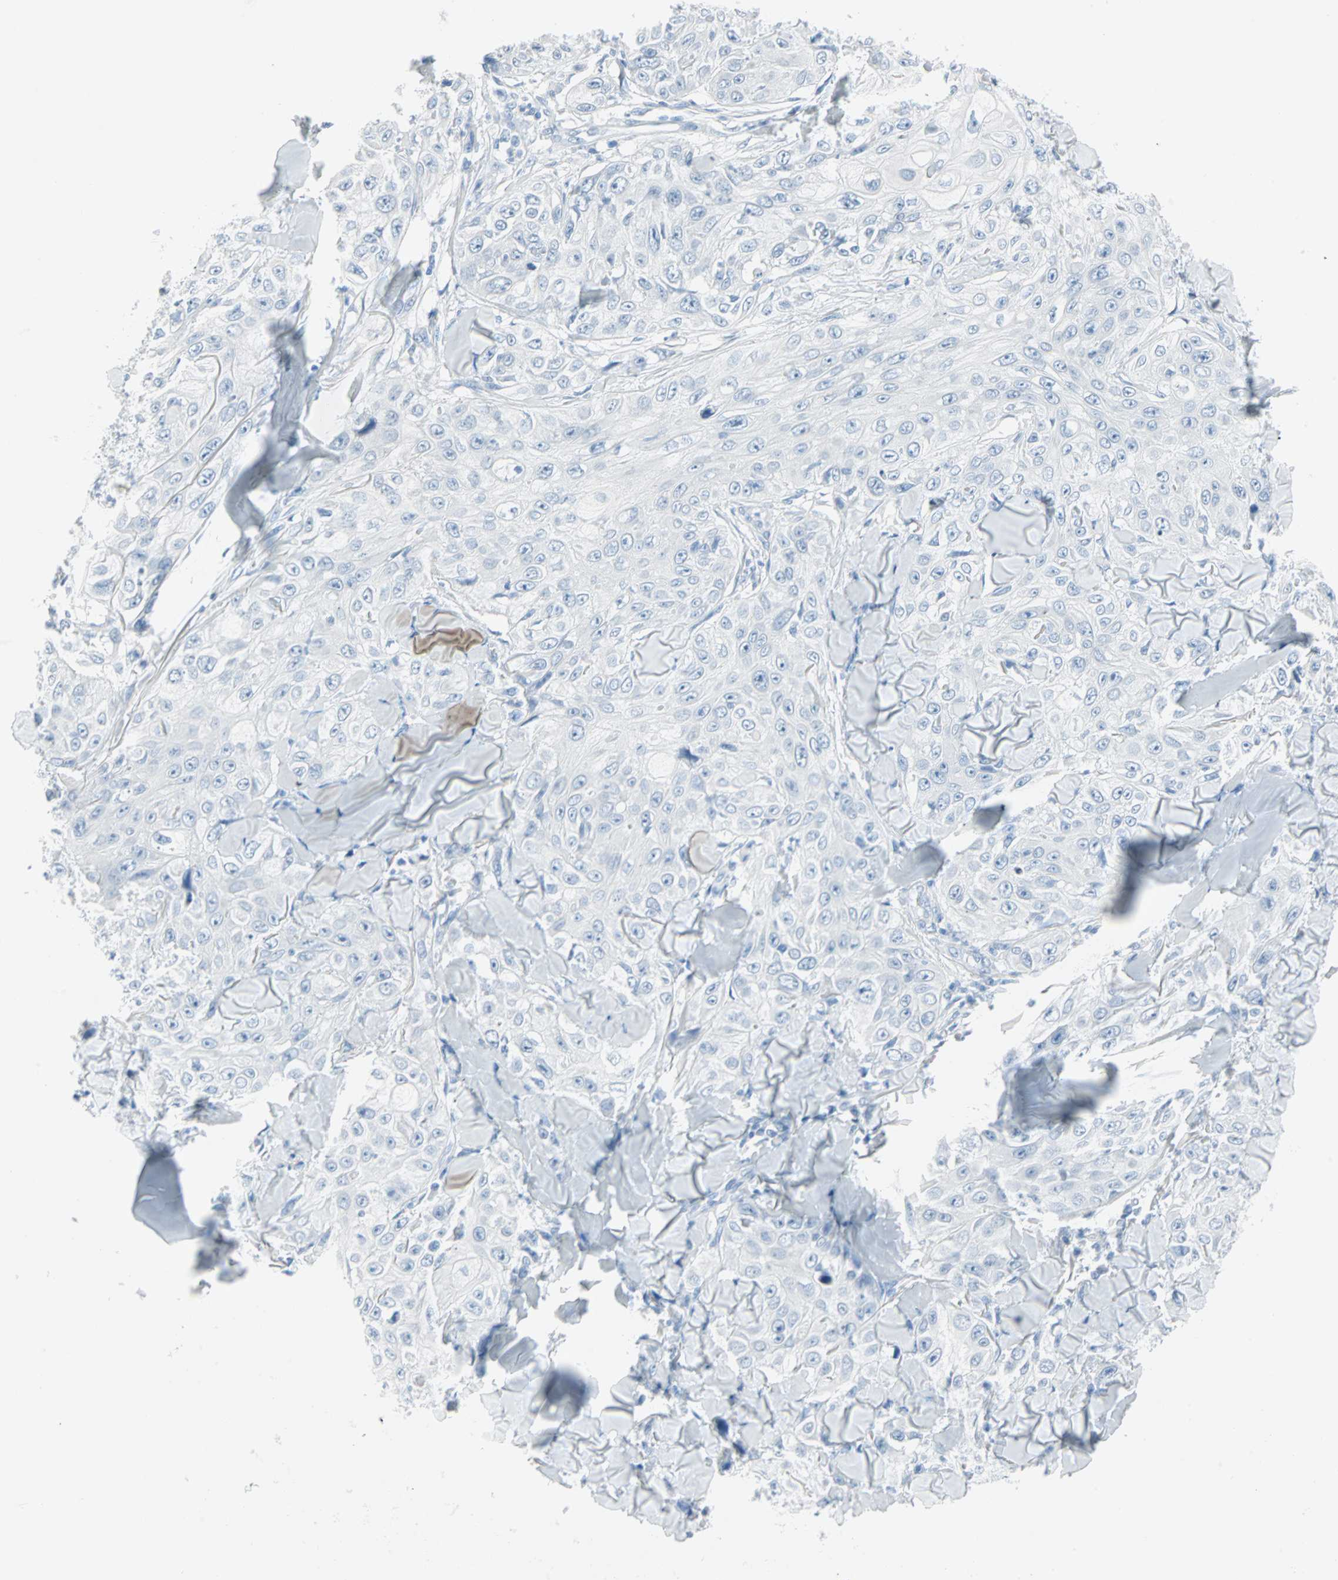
{"staining": {"intensity": "negative", "quantity": "none", "location": "none"}, "tissue": "skin cancer", "cell_type": "Tumor cells", "image_type": "cancer", "snomed": [{"axis": "morphology", "description": "Squamous cell carcinoma, NOS"}, {"axis": "topography", "description": "Skin"}], "caption": "This photomicrograph is of skin cancer stained with immunohistochemistry (IHC) to label a protein in brown with the nuclei are counter-stained blue. There is no expression in tumor cells.", "gene": "STX1A", "patient": {"sex": "male", "age": 86}}